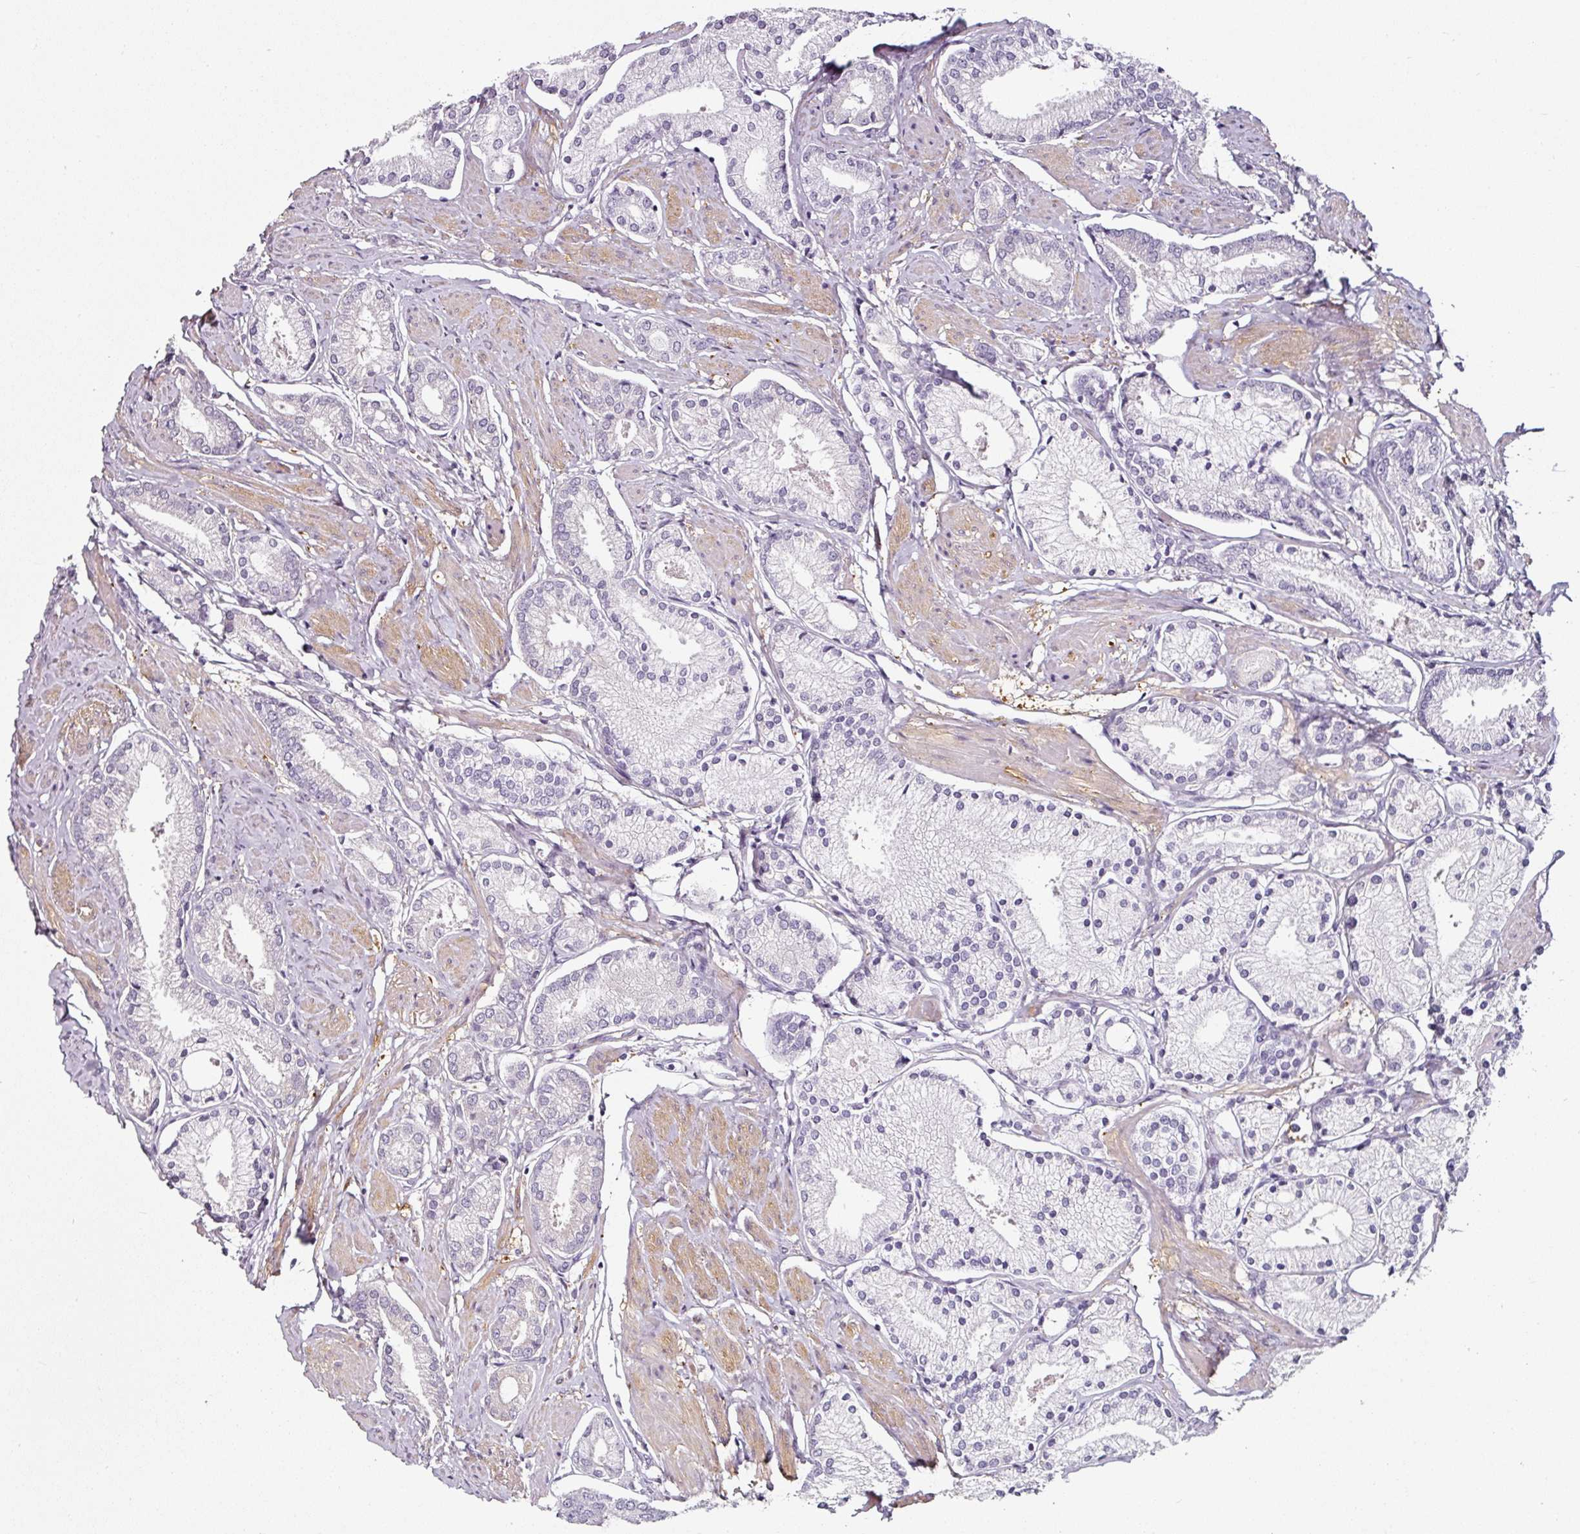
{"staining": {"intensity": "negative", "quantity": "none", "location": "none"}, "tissue": "prostate cancer", "cell_type": "Tumor cells", "image_type": "cancer", "snomed": [{"axis": "morphology", "description": "Adenocarcinoma, High grade"}, {"axis": "topography", "description": "Prostate and seminal vesicle, NOS"}], "caption": "Tumor cells show no significant protein staining in prostate cancer (adenocarcinoma (high-grade)). (DAB (3,3'-diaminobenzidine) immunohistochemistry with hematoxylin counter stain).", "gene": "CAP2", "patient": {"sex": "male", "age": 64}}